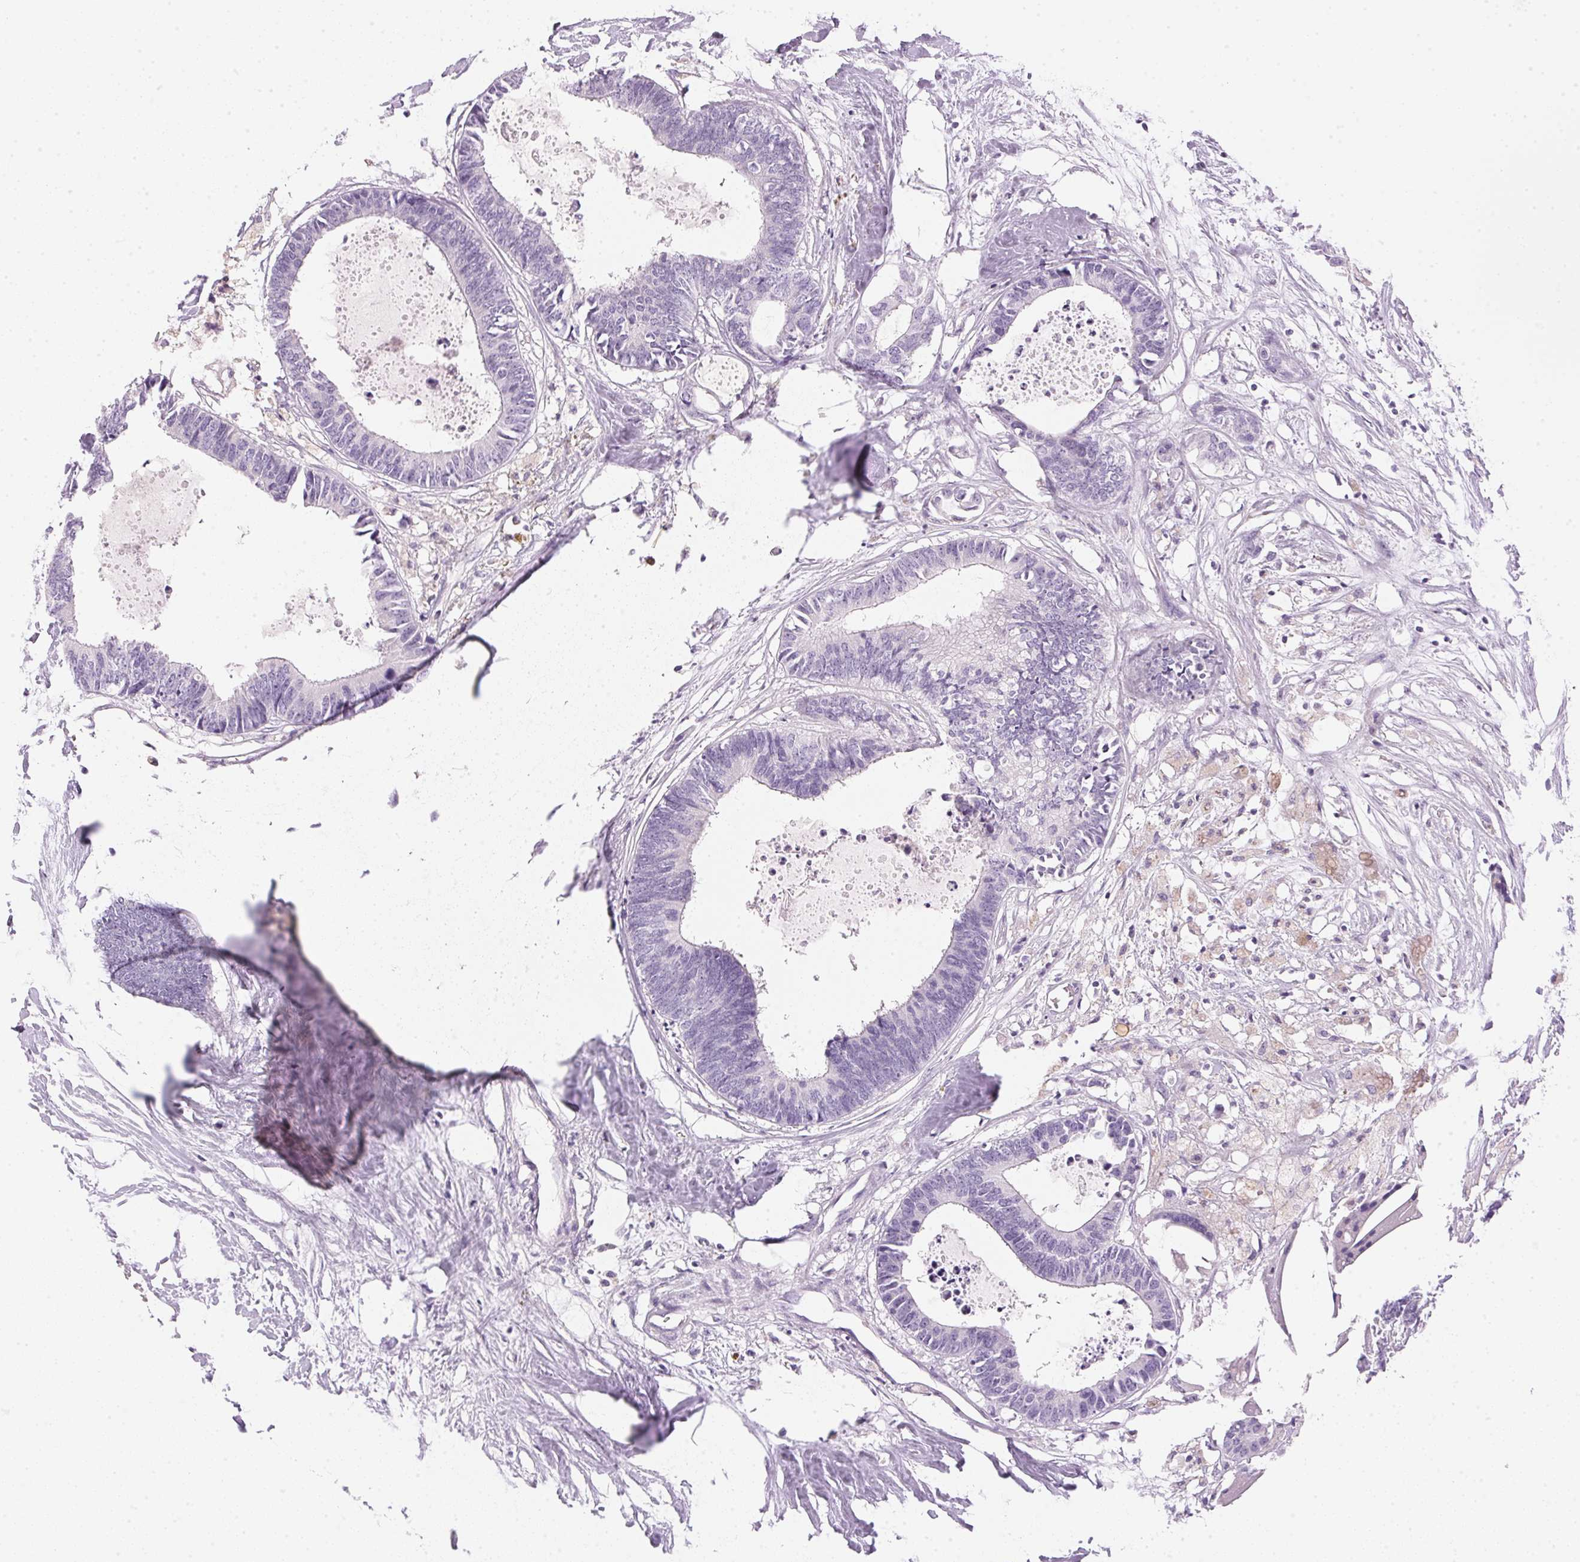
{"staining": {"intensity": "negative", "quantity": "none", "location": "none"}, "tissue": "colorectal cancer", "cell_type": "Tumor cells", "image_type": "cancer", "snomed": [{"axis": "morphology", "description": "Adenocarcinoma, NOS"}, {"axis": "topography", "description": "Colon"}, {"axis": "topography", "description": "Rectum"}], "caption": "Colorectal cancer (adenocarcinoma) was stained to show a protein in brown. There is no significant positivity in tumor cells. (Brightfield microscopy of DAB immunohistochemistry (IHC) at high magnification).", "gene": "IGFBP1", "patient": {"sex": "male", "age": 57}}